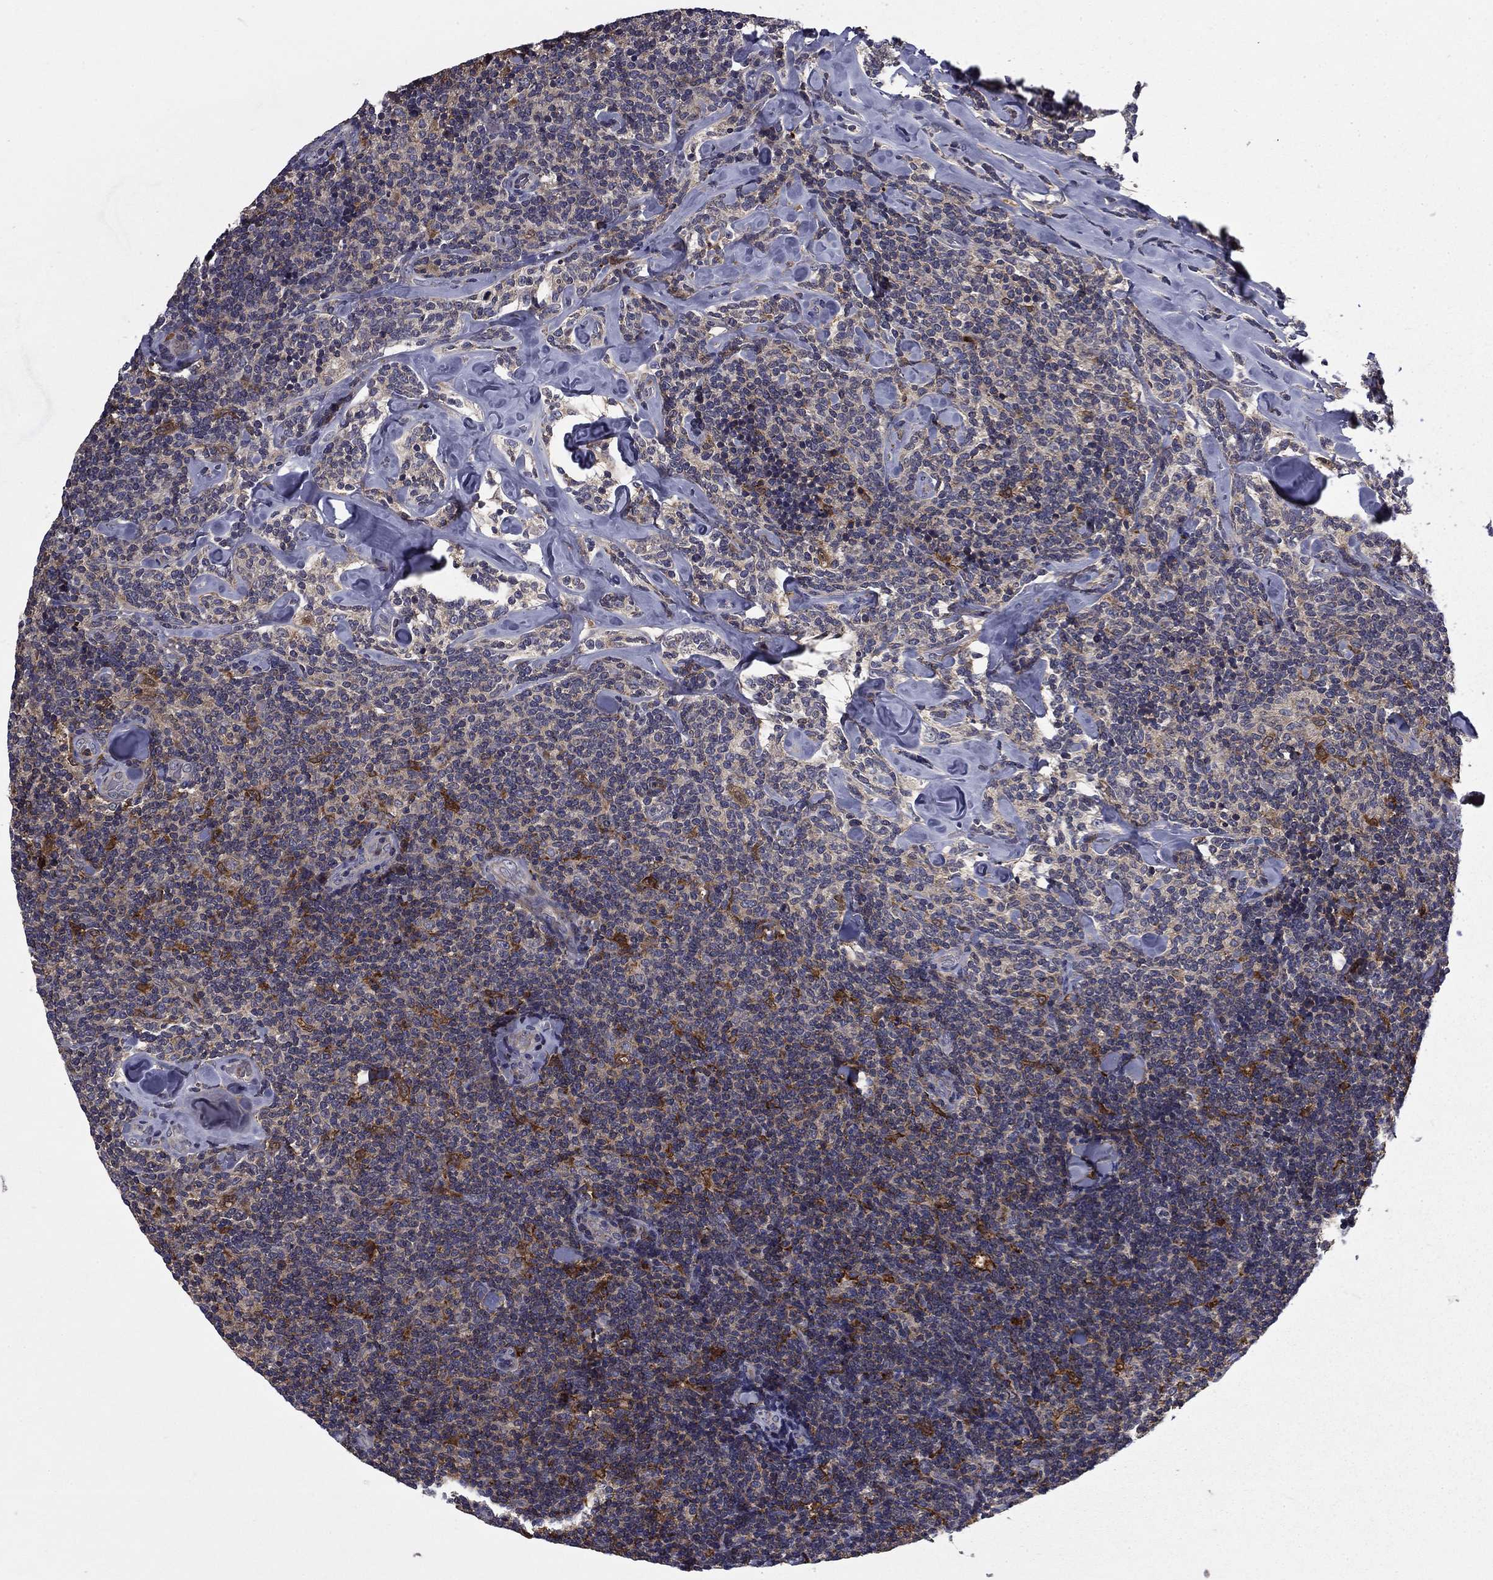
{"staining": {"intensity": "strong", "quantity": "<25%", "location": "cytoplasmic/membranous"}, "tissue": "lymphoma", "cell_type": "Tumor cells", "image_type": "cancer", "snomed": [{"axis": "morphology", "description": "Malignant lymphoma, non-Hodgkin's type, Low grade"}, {"axis": "topography", "description": "Lymph node"}], "caption": "Malignant lymphoma, non-Hodgkin's type (low-grade) was stained to show a protein in brown. There is medium levels of strong cytoplasmic/membranous positivity in approximately <25% of tumor cells.", "gene": "CEACAM7", "patient": {"sex": "female", "age": 56}}